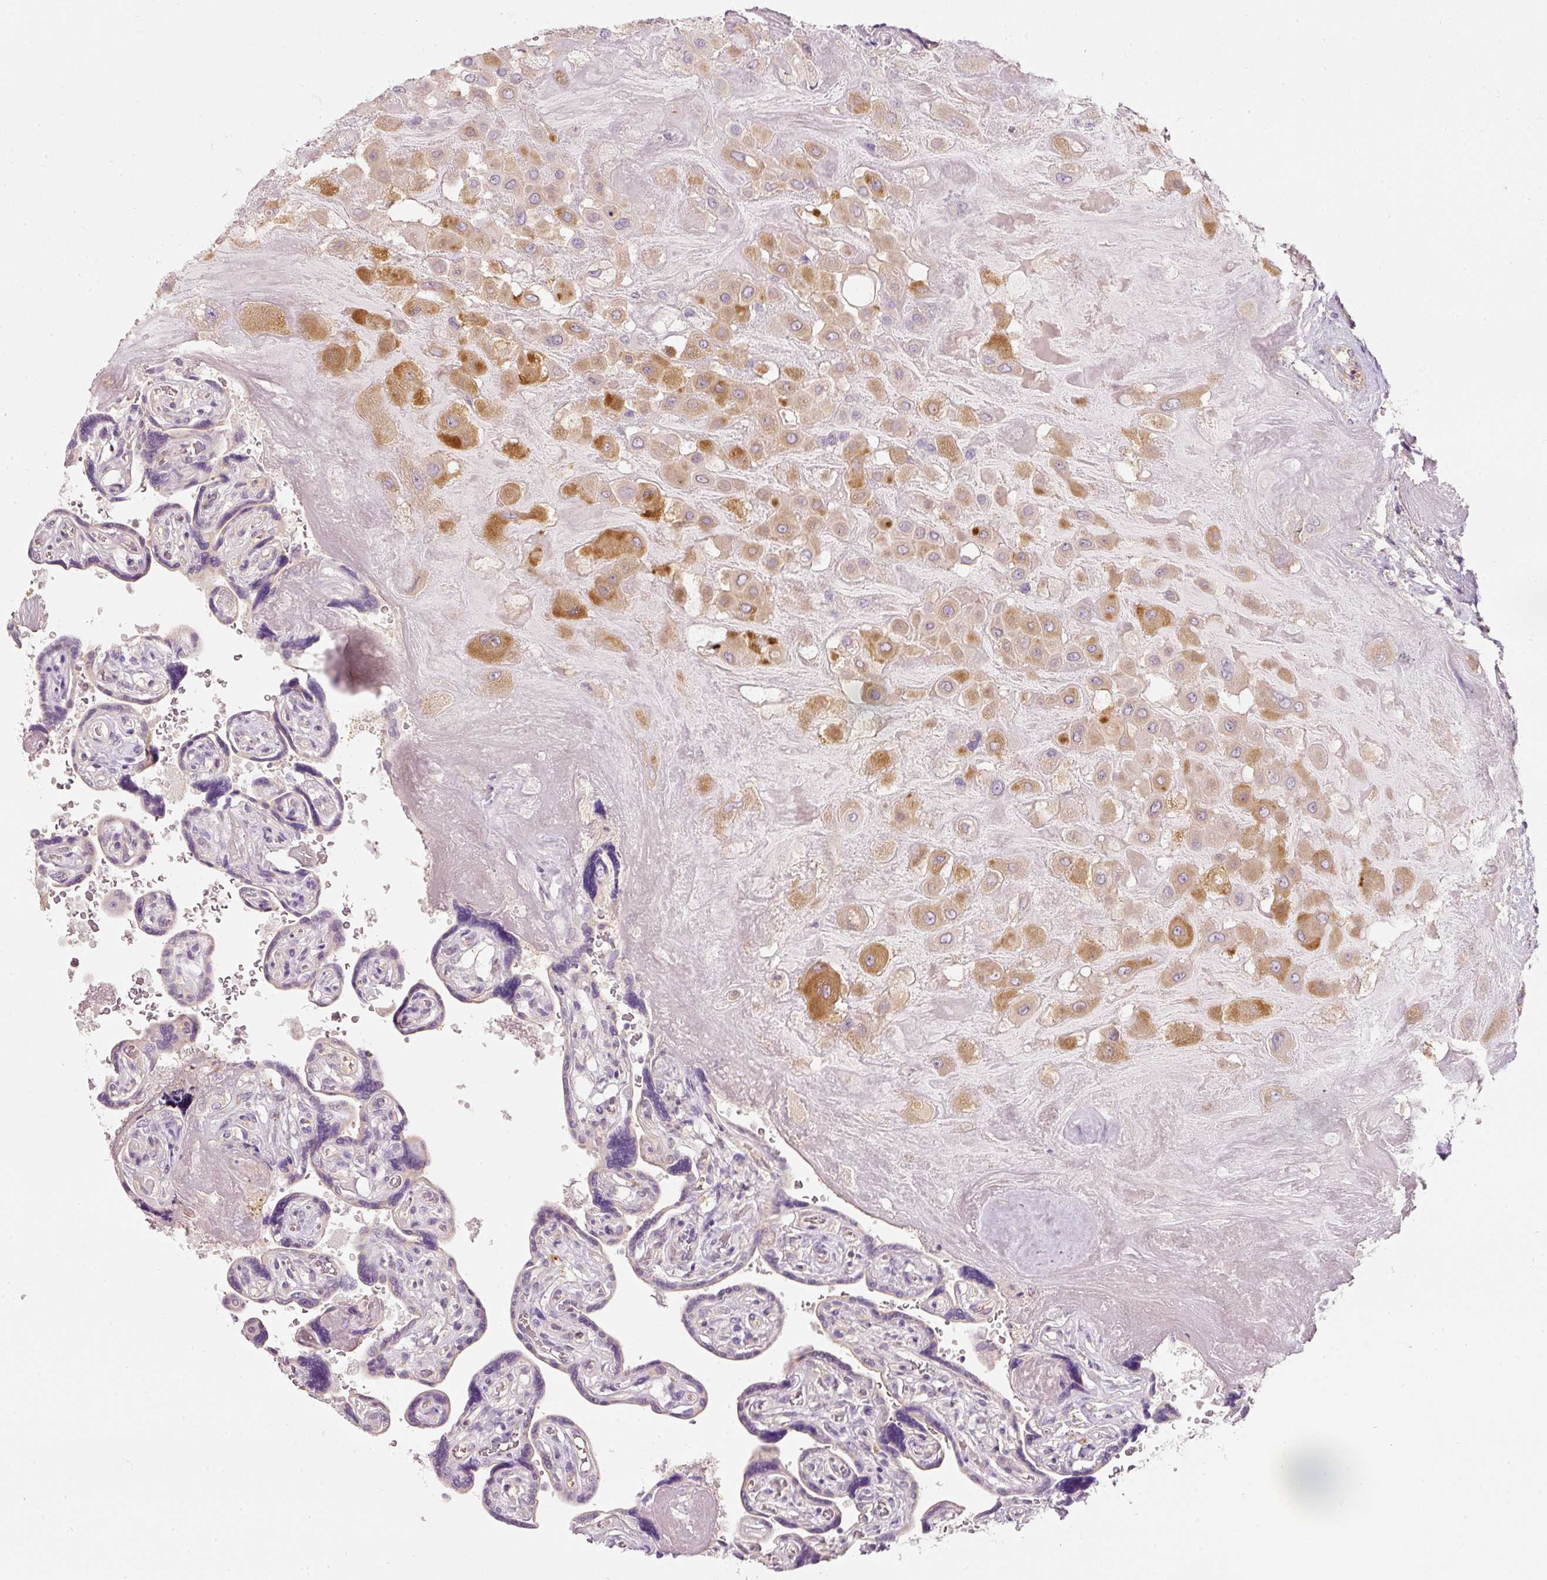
{"staining": {"intensity": "moderate", "quantity": ">75%", "location": "cytoplasmic/membranous"}, "tissue": "placenta", "cell_type": "Decidual cells", "image_type": "normal", "snomed": [{"axis": "morphology", "description": "Normal tissue, NOS"}, {"axis": "topography", "description": "Placenta"}], "caption": "A brown stain highlights moderate cytoplasmic/membranous expression of a protein in decidual cells of unremarkable placenta. The protein of interest is stained brown, and the nuclei are stained in blue (DAB (3,3'-diaminobenzidine) IHC with brightfield microscopy, high magnification).", "gene": "RNF167", "patient": {"sex": "female", "age": 32}}